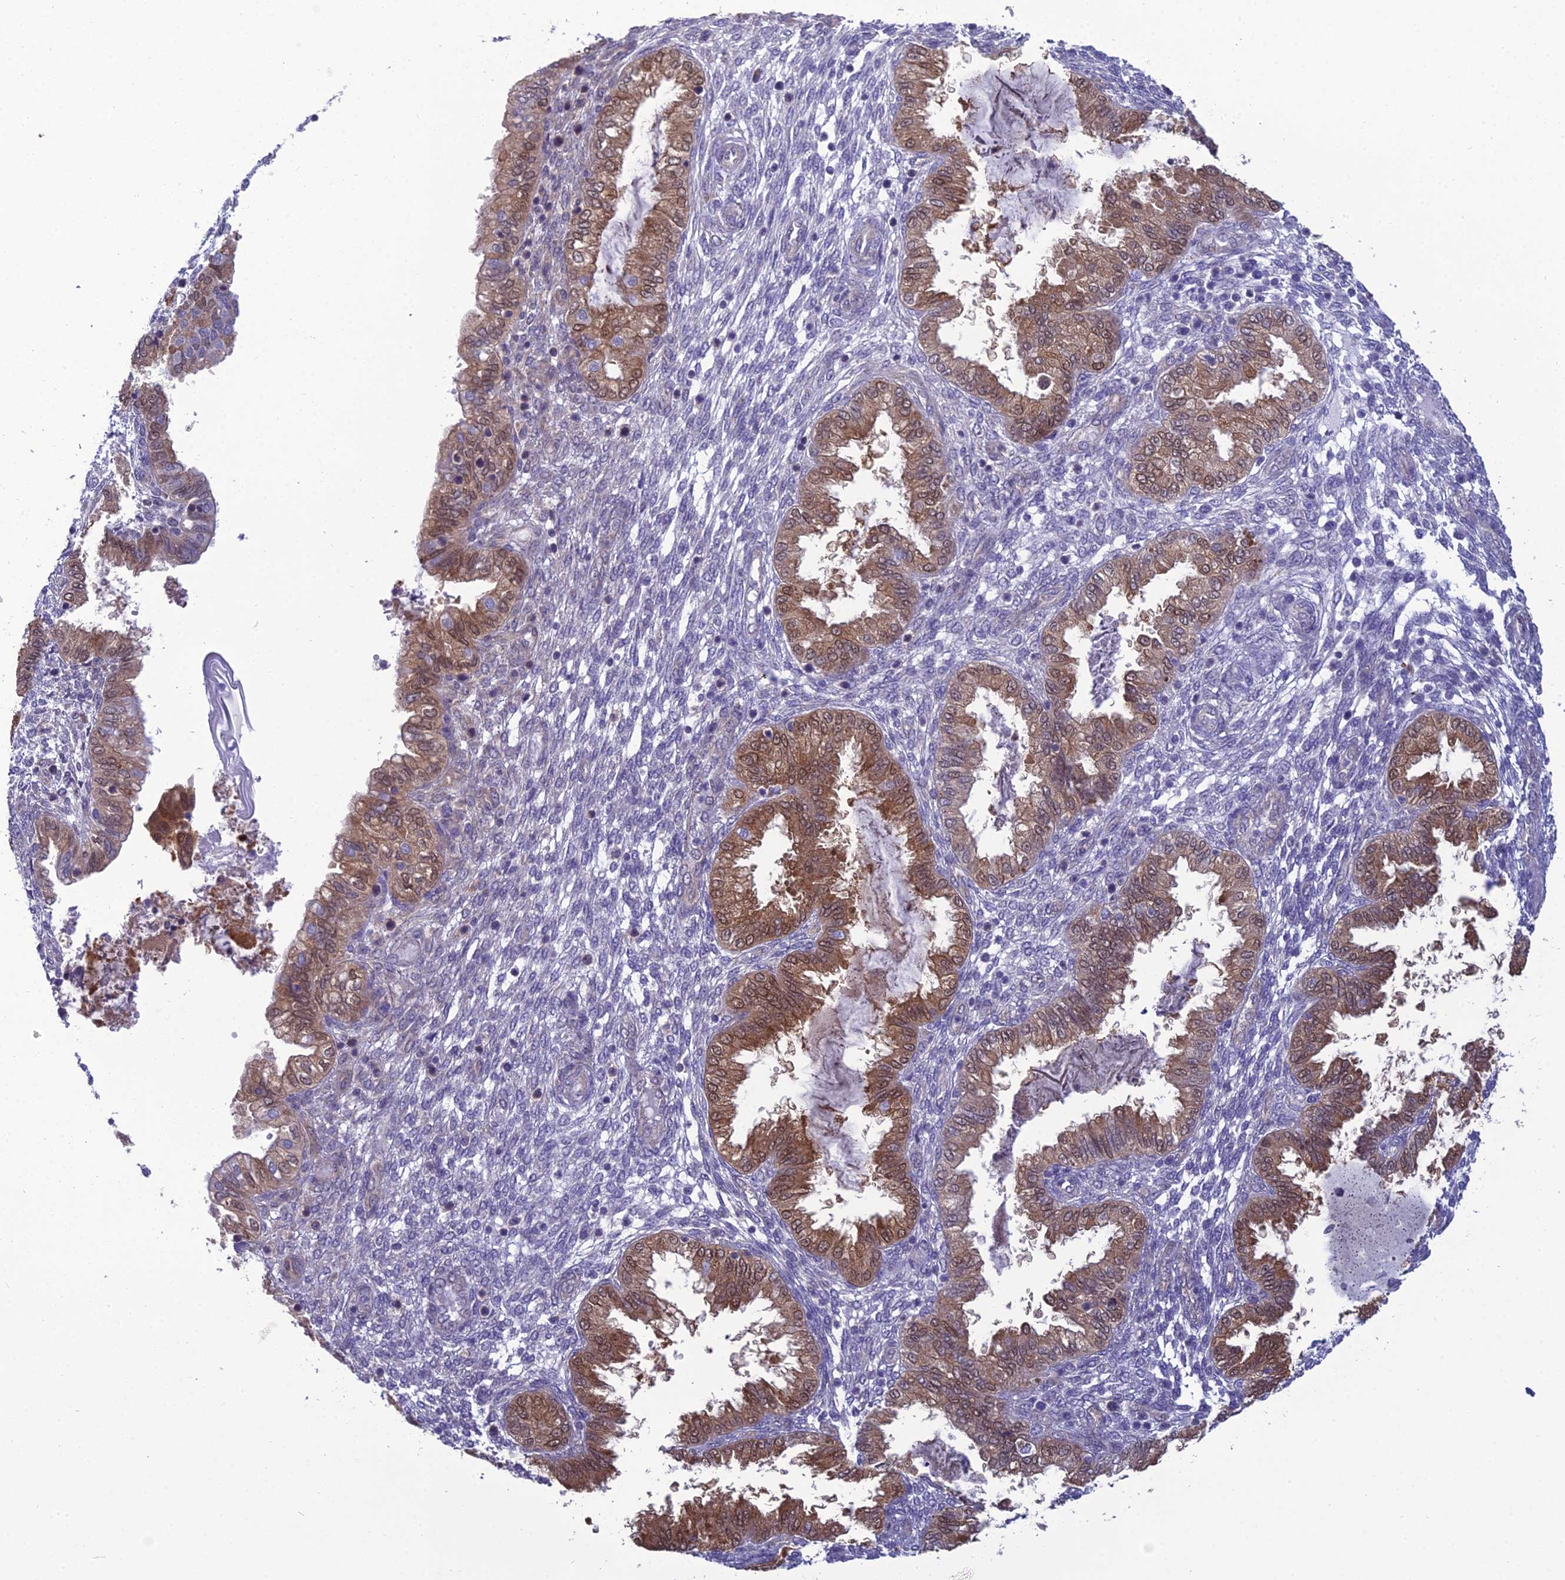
{"staining": {"intensity": "negative", "quantity": "none", "location": "none"}, "tissue": "endometrium", "cell_type": "Cells in endometrial stroma", "image_type": "normal", "snomed": [{"axis": "morphology", "description": "Normal tissue, NOS"}, {"axis": "topography", "description": "Endometrium"}], "caption": "Protein analysis of normal endometrium shows no significant positivity in cells in endometrial stroma. (Brightfield microscopy of DAB immunohistochemistry (IHC) at high magnification).", "gene": "GNPNAT1", "patient": {"sex": "female", "age": 33}}